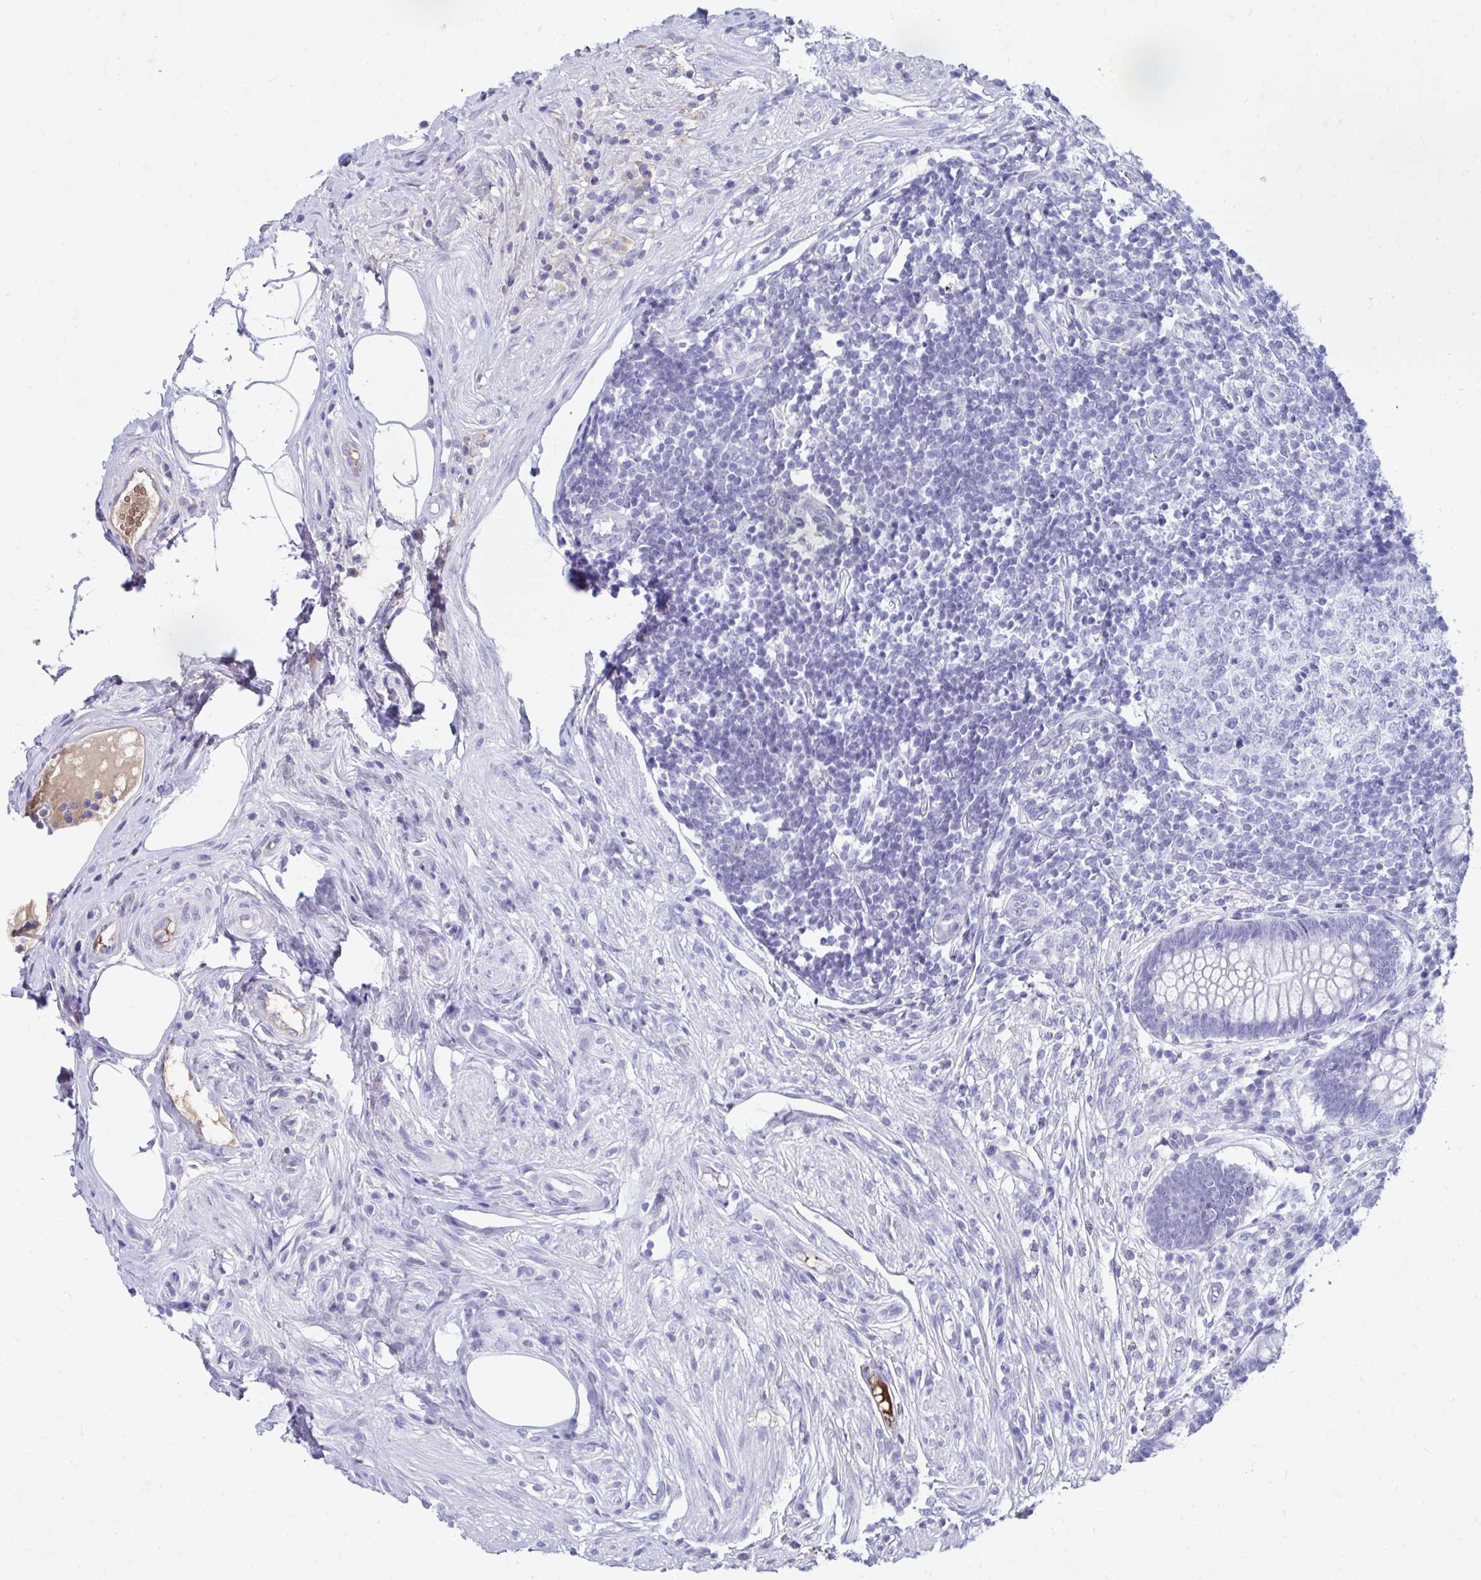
{"staining": {"intensity": "negative", "quantity": "none", "location": "none"}, "tissue": "appendix", "cell_type": "Glandular cells", "image_type": "normal", "snomed": [{"axis": "morphology", "description": "Normal tissue, NOS"}, {"axis": "topography", "description": "Appendix"}], "caption": "Glandular cells are negative for brown protein staining in benign appendix.", "gene": "SMIM9", "patient": {"sex": "female", "age": 56}}